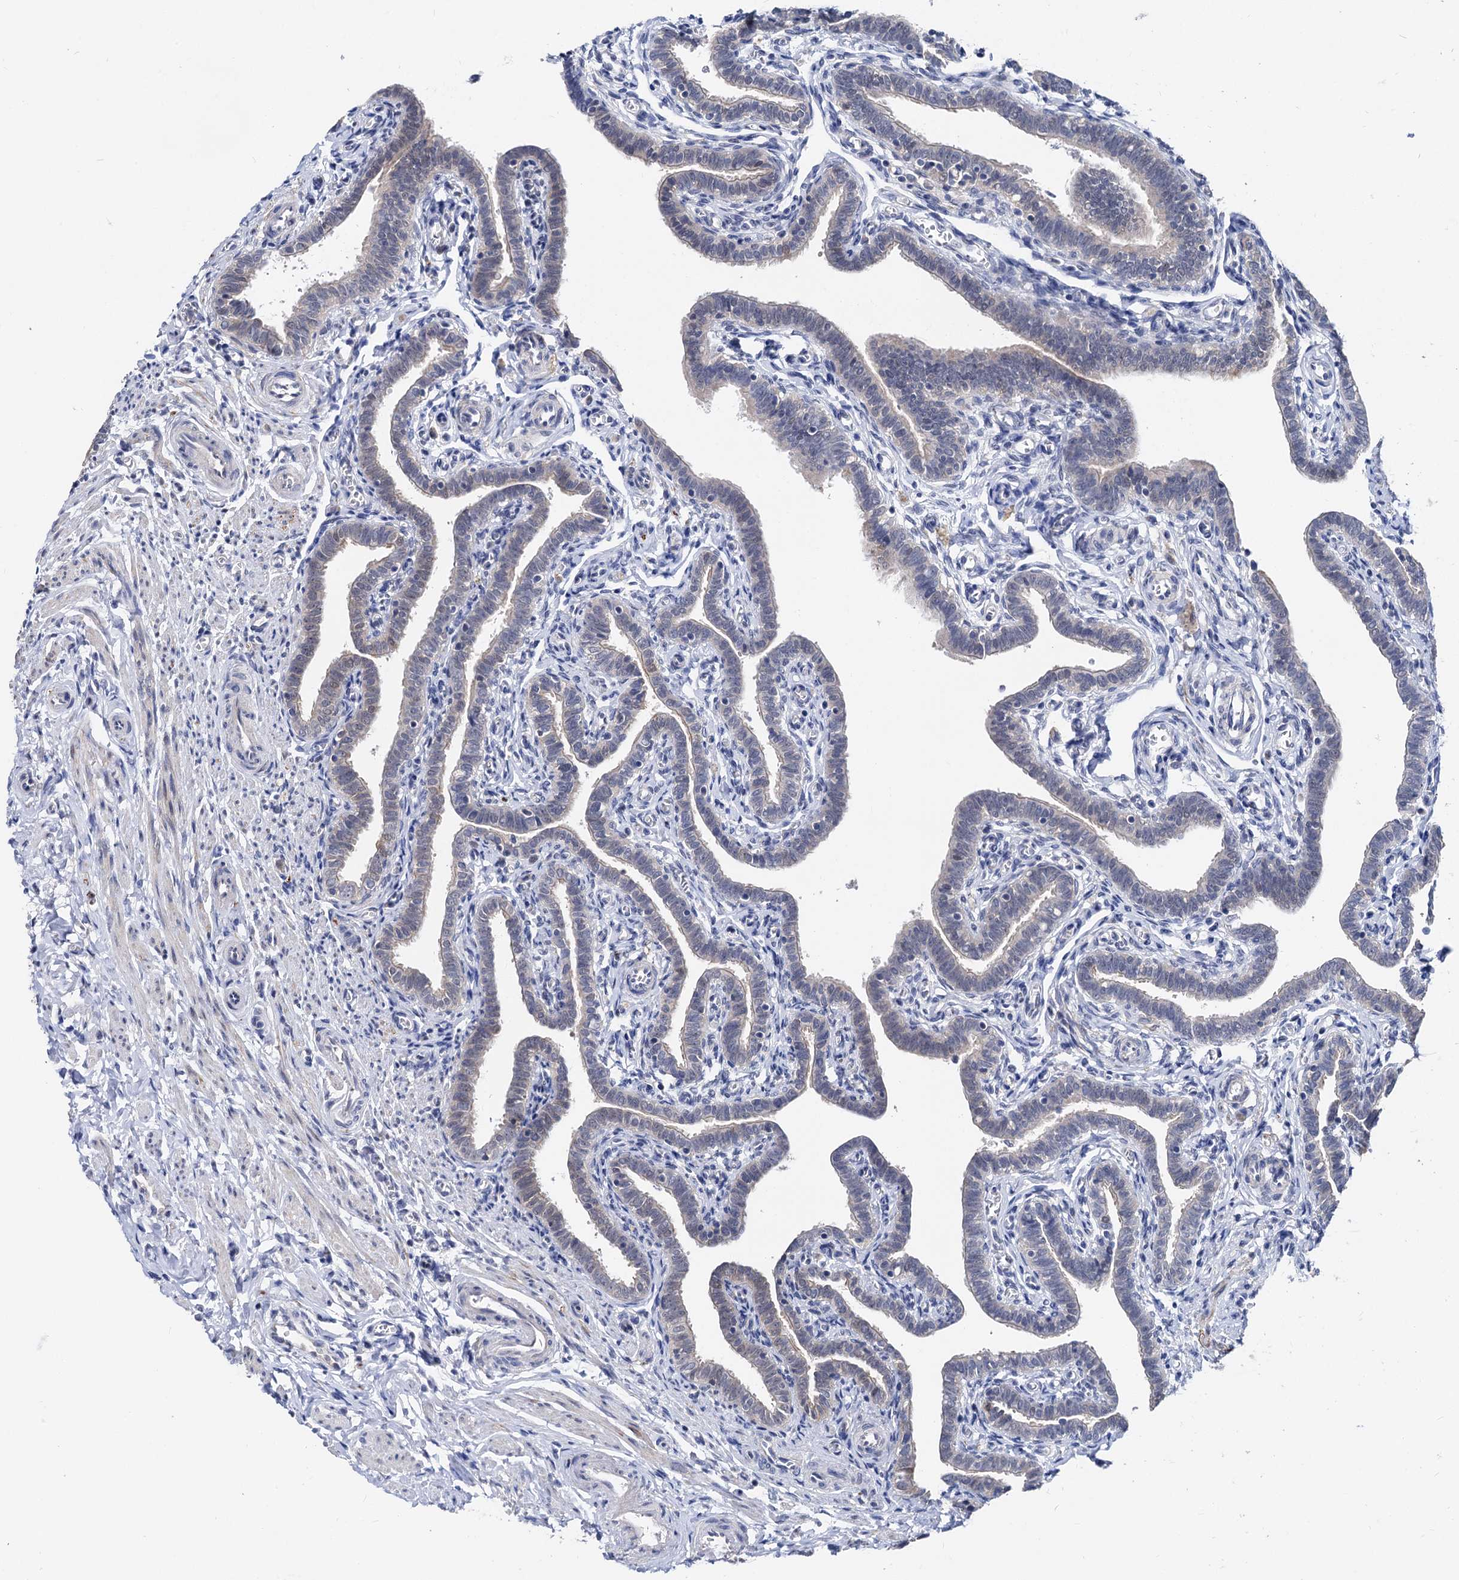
{"staining": {"intensity": "negative", "quantity": "none", "location": "none"}, "tissue": "fallopian tube", "cell_type": "Glandular cells", "image_type": "normal", "snomed": [{"axis": "morphology", "description": "Normal tissue, NOS"}, {"axis": "topography", "description": "Fallopian tube"}], "caption": "Photomicrograph shows no protein positivity in glandular cells of benign fallopian tube. Brightfield microscopy of immunohistochemistry stained with DAB (brown) and hematoxylin (blue), captured at high magnification.", "gene": "CAPRIN2", "patient": {"sex": "female", "age": 36}}